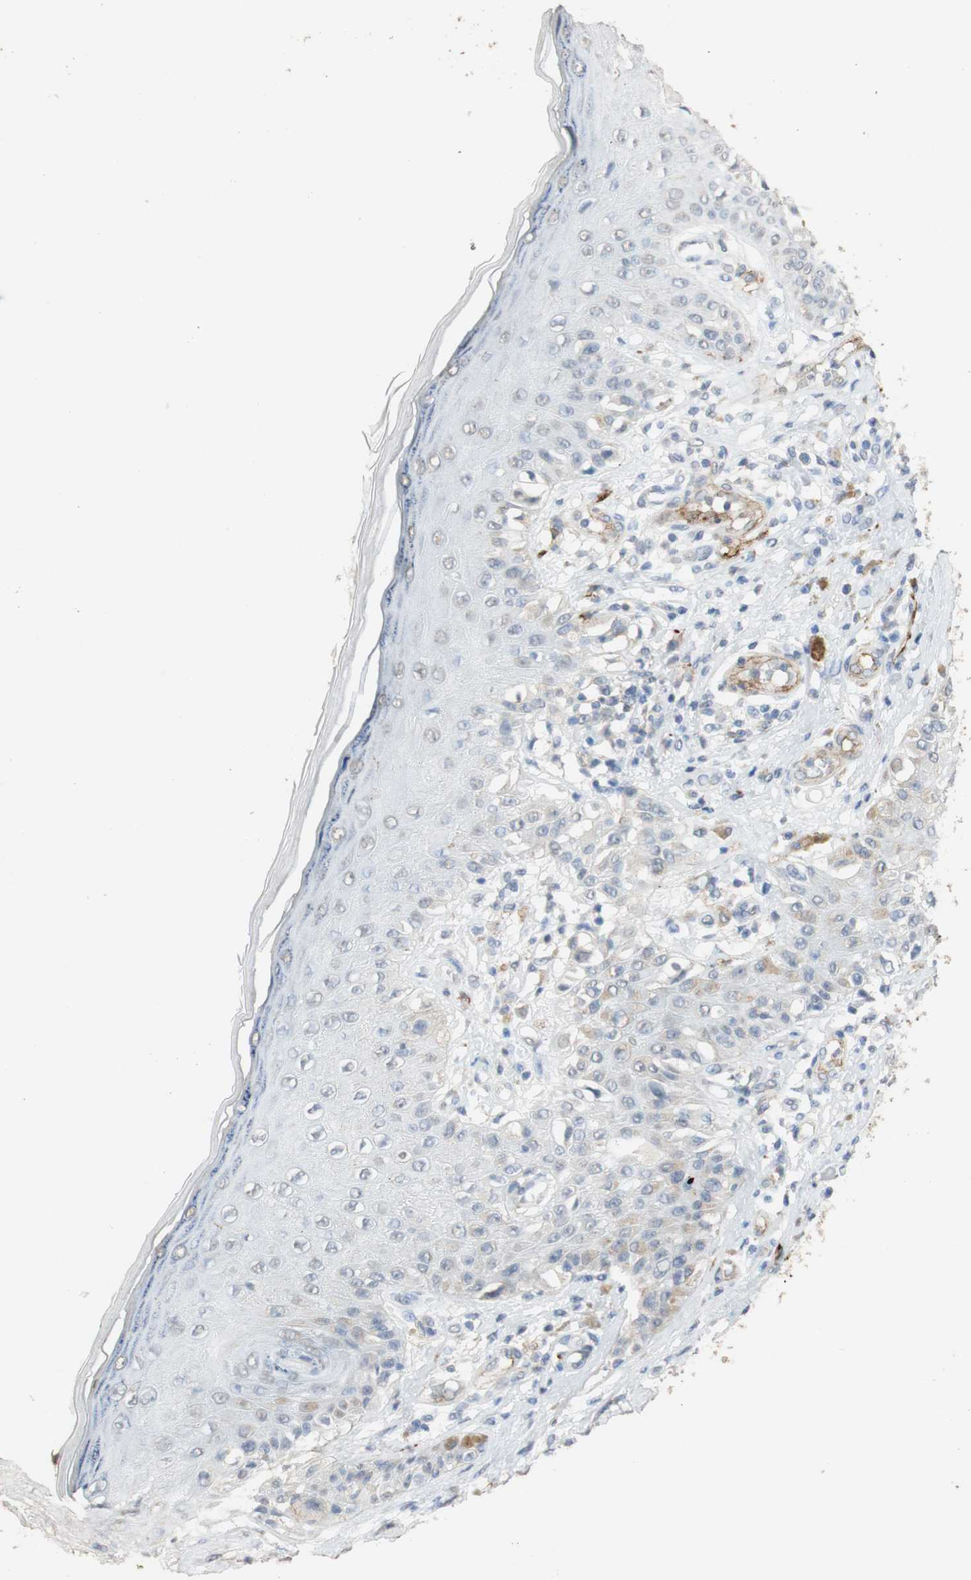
{"staining": {"intensity": "weak", "quantity": "<25%", "location": "cytoplasmic/membranous"}, "tissue": "melanoma", "cell_type": "Tumor cells", "image_type": "cancer", "snomed": [{"axis": "morphology", "description": "Malignant melanoma, NOS"}, {"axis": "topography", "description": "Skin"}], "caption": "A high-resolution micrograph shows IHC staining of melanoma, which demonstrates no significant staining in tumor cells.", "gene": "L1CAM", "patient": {"sex": "female", "age": 81}}